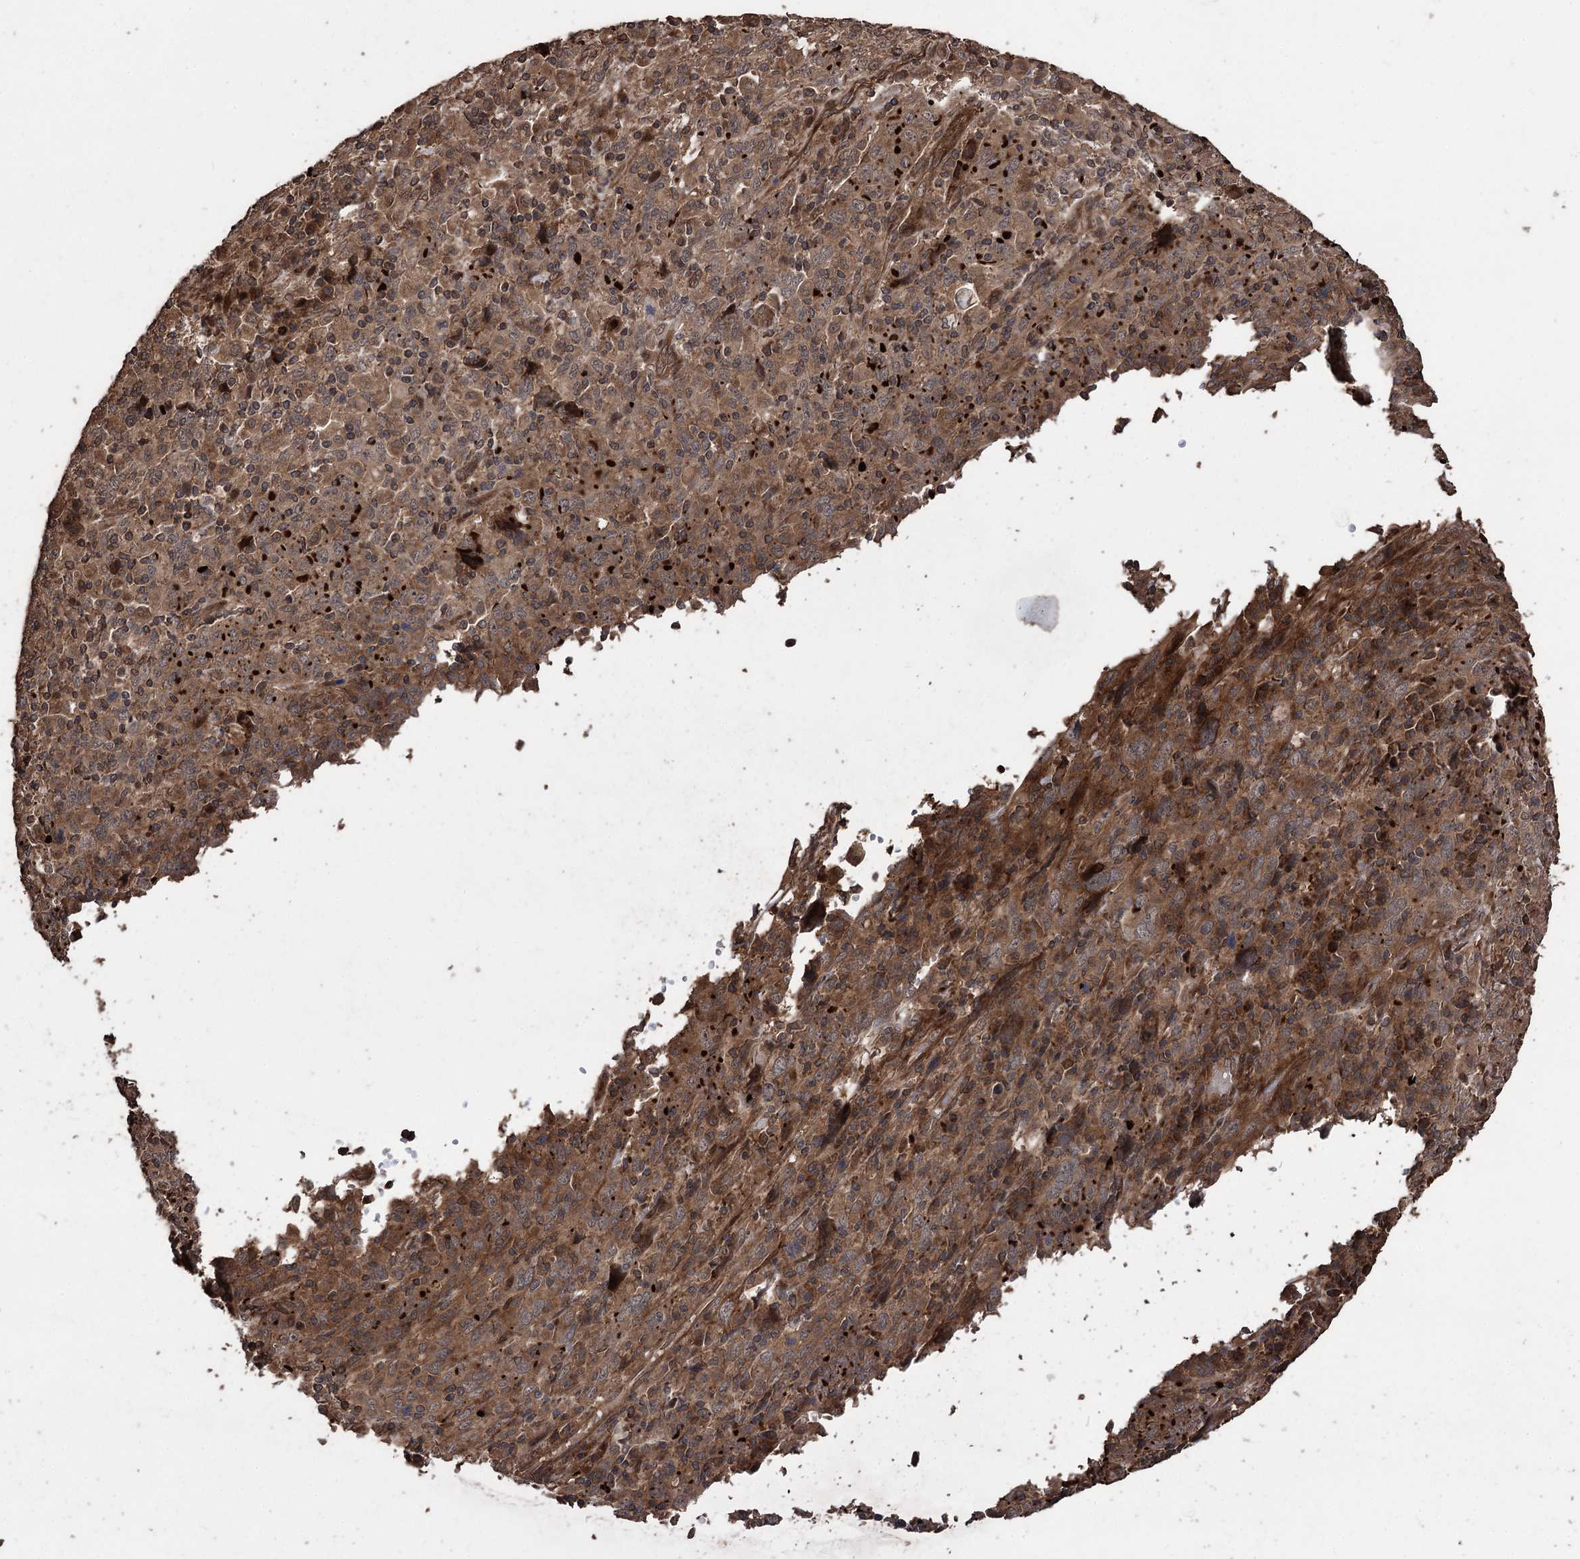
{"staining": {"intensity": "moderate", "quantity": ">75%", "location": "cytoplasmic/membranous"}, "tissue": "cervical cancer", "cell_type": "Tumor cells", "image_type": "cancer", "snomed": [{"axis": "morphology", "description": "Squamous cell carcinoma, NOS"}, {"axis": "topography", "description": "Cervix"}], "caption": "Human cervical cancer (squamous cell carcinoma) stained with a brown dye displays moderate cytoplasmic/membranous positive staining in approximately >75% of tumor cells.", "gene": "RASSF3", "patient": {"sex": "female", "age": 46}}